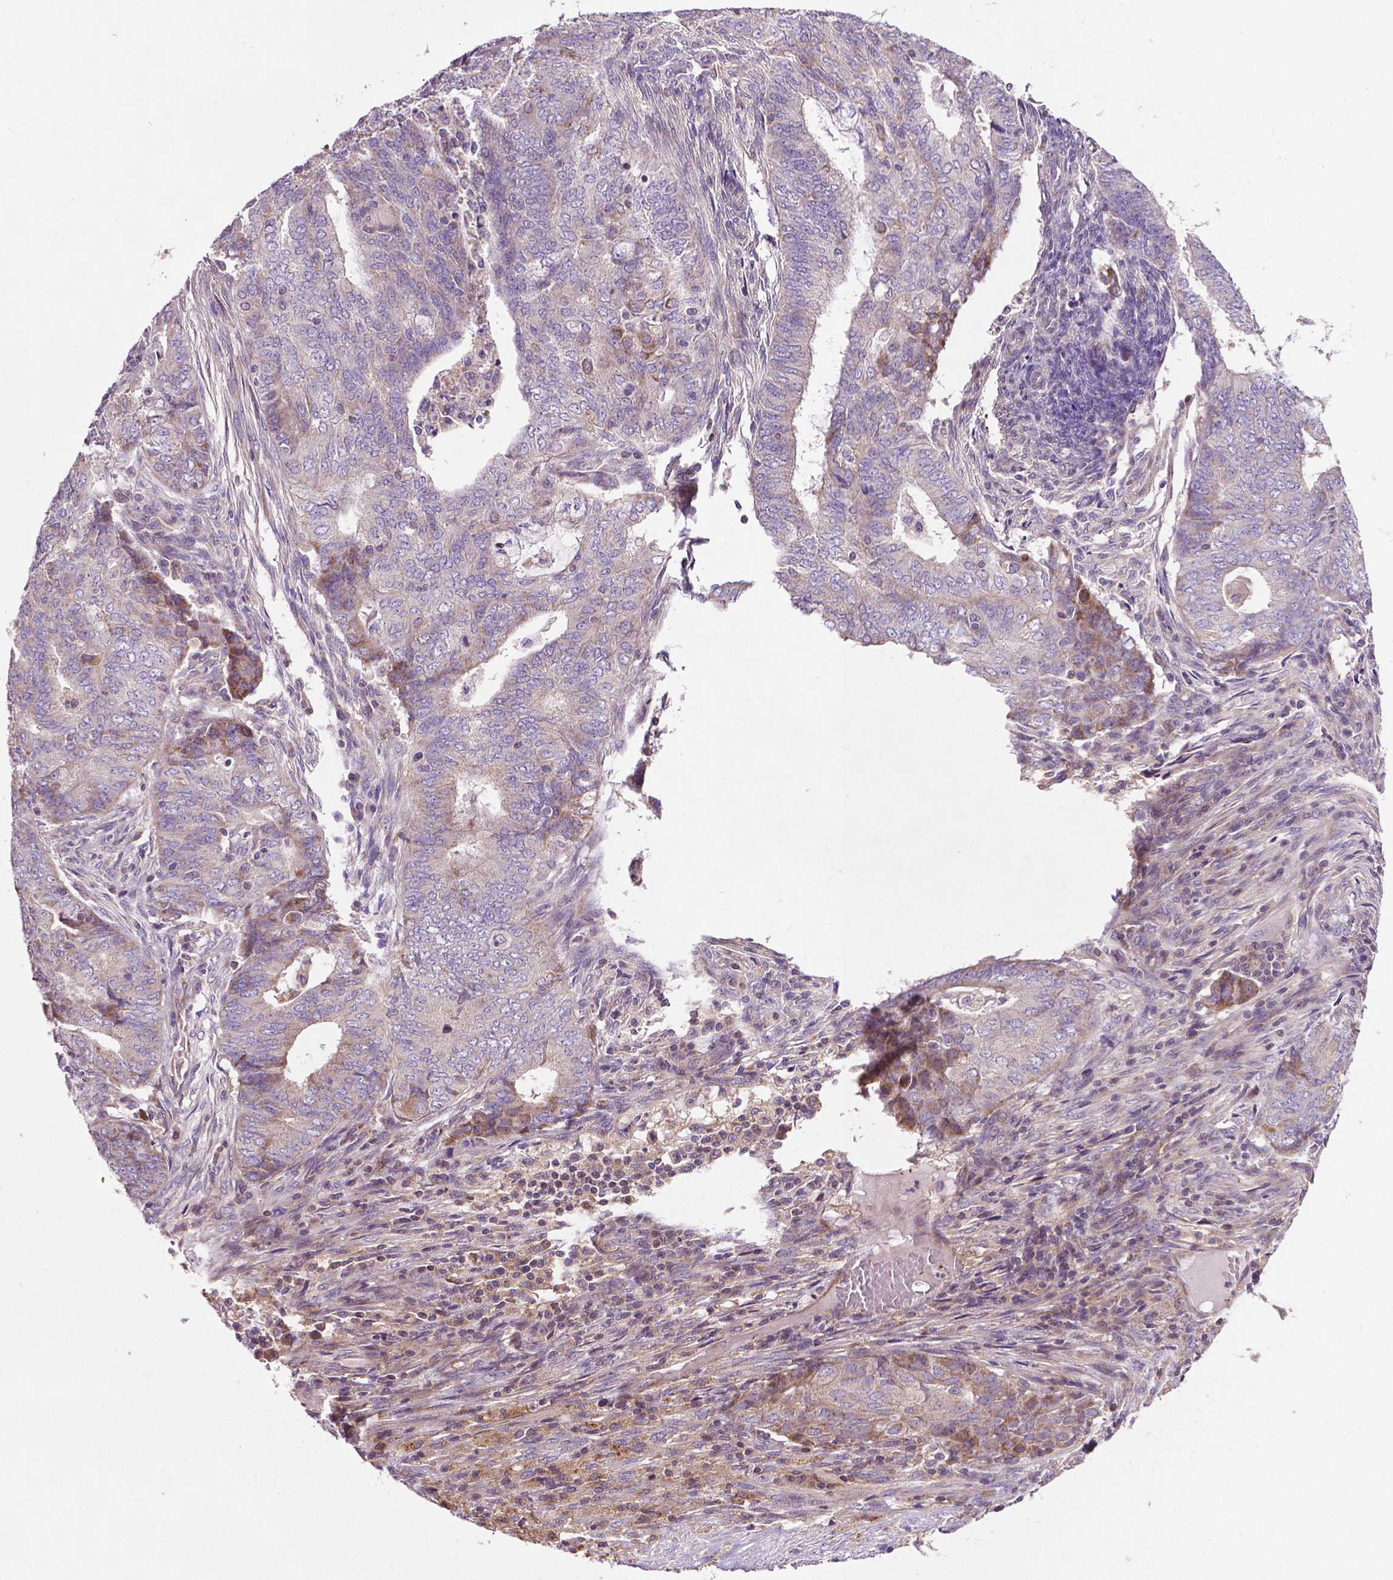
{"staining": {"intensity": "negative", "quantity": "none", "location": "none"}, "tissue": "endometrial cancer", "cell_type": "Tumor cells", "image_type": "cancer", "snomed": [{"axis": "morphology", "description": "Adenocarcinoma, NOS"}, {"axis": "topography", "description": "Endometrium"}], "caption": "A high-resolution micrograph shows immunohistochemistry staining of endometrial cancer, which shows no significant expression in tumor cells. (Brightfield microscopy of DAB (3,3'-diaminobenzidine) IHC at high magnification).", "gene": "SPNS2", "patient": {"sex": "female", "age": 62}}